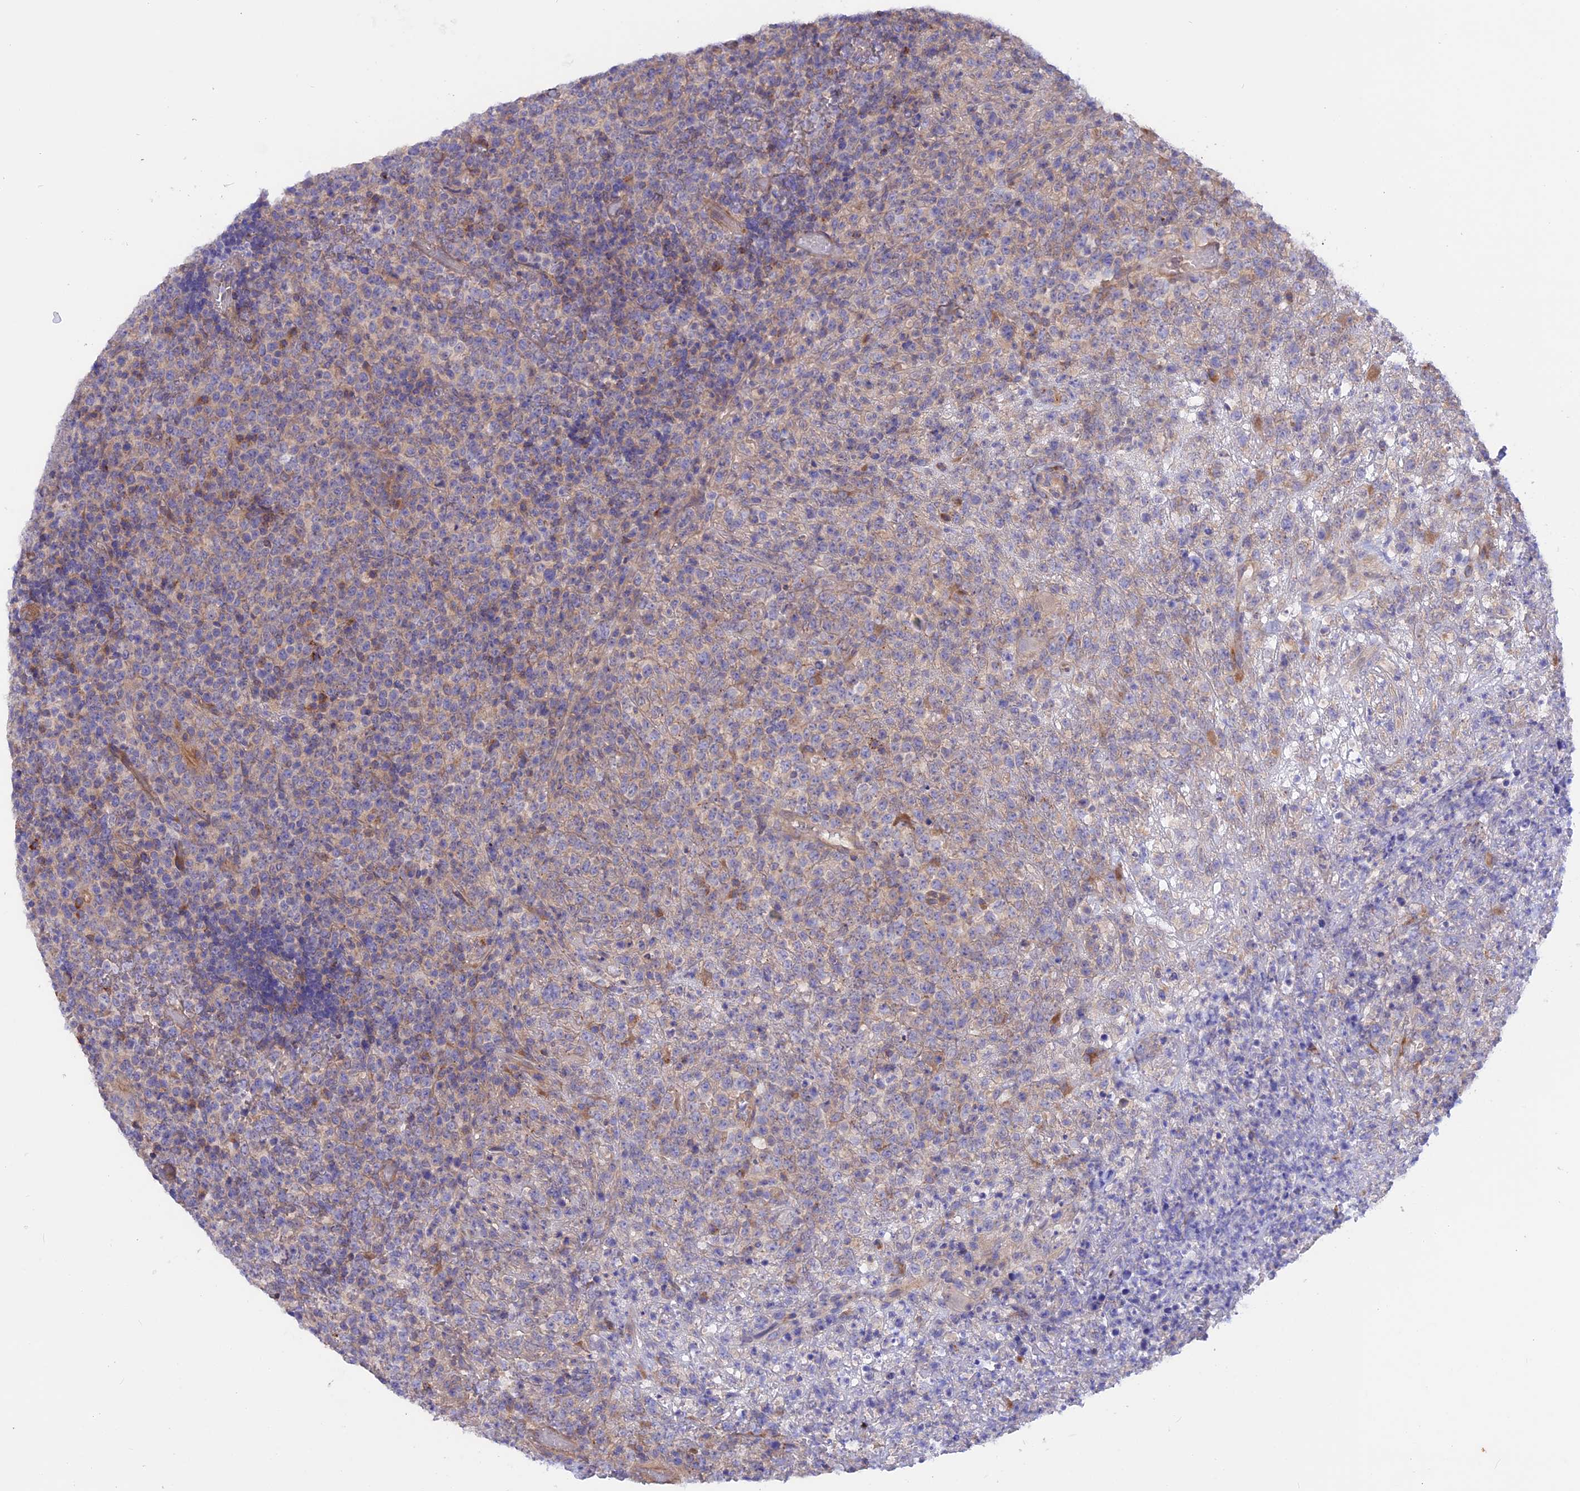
{"staining": {"intensity": "weak", "quantity": "<25%", "location": "cytoplasmic/membranous"}, "tissue": "lymphoma", "cell_type": "Tumor cells", "image_type": "cancer", "snomed": [{"axis": "morphology", "description": "Malignant lymphoma, non-Hodgkin's type, High grade"}, {"axis": "topography", "description": "Colon"}], "caption": "An immunohistochemistry (IHC) micrograph of malignant lymphoma, non-Hodgkin's type (high-grade) is shown. There is no staining in tumor cells of malignant lymphoma, non-Hodgkin's type (high-grade).", "gene": "HYCC1", "patient": {"sex": "female", "age": 53}}